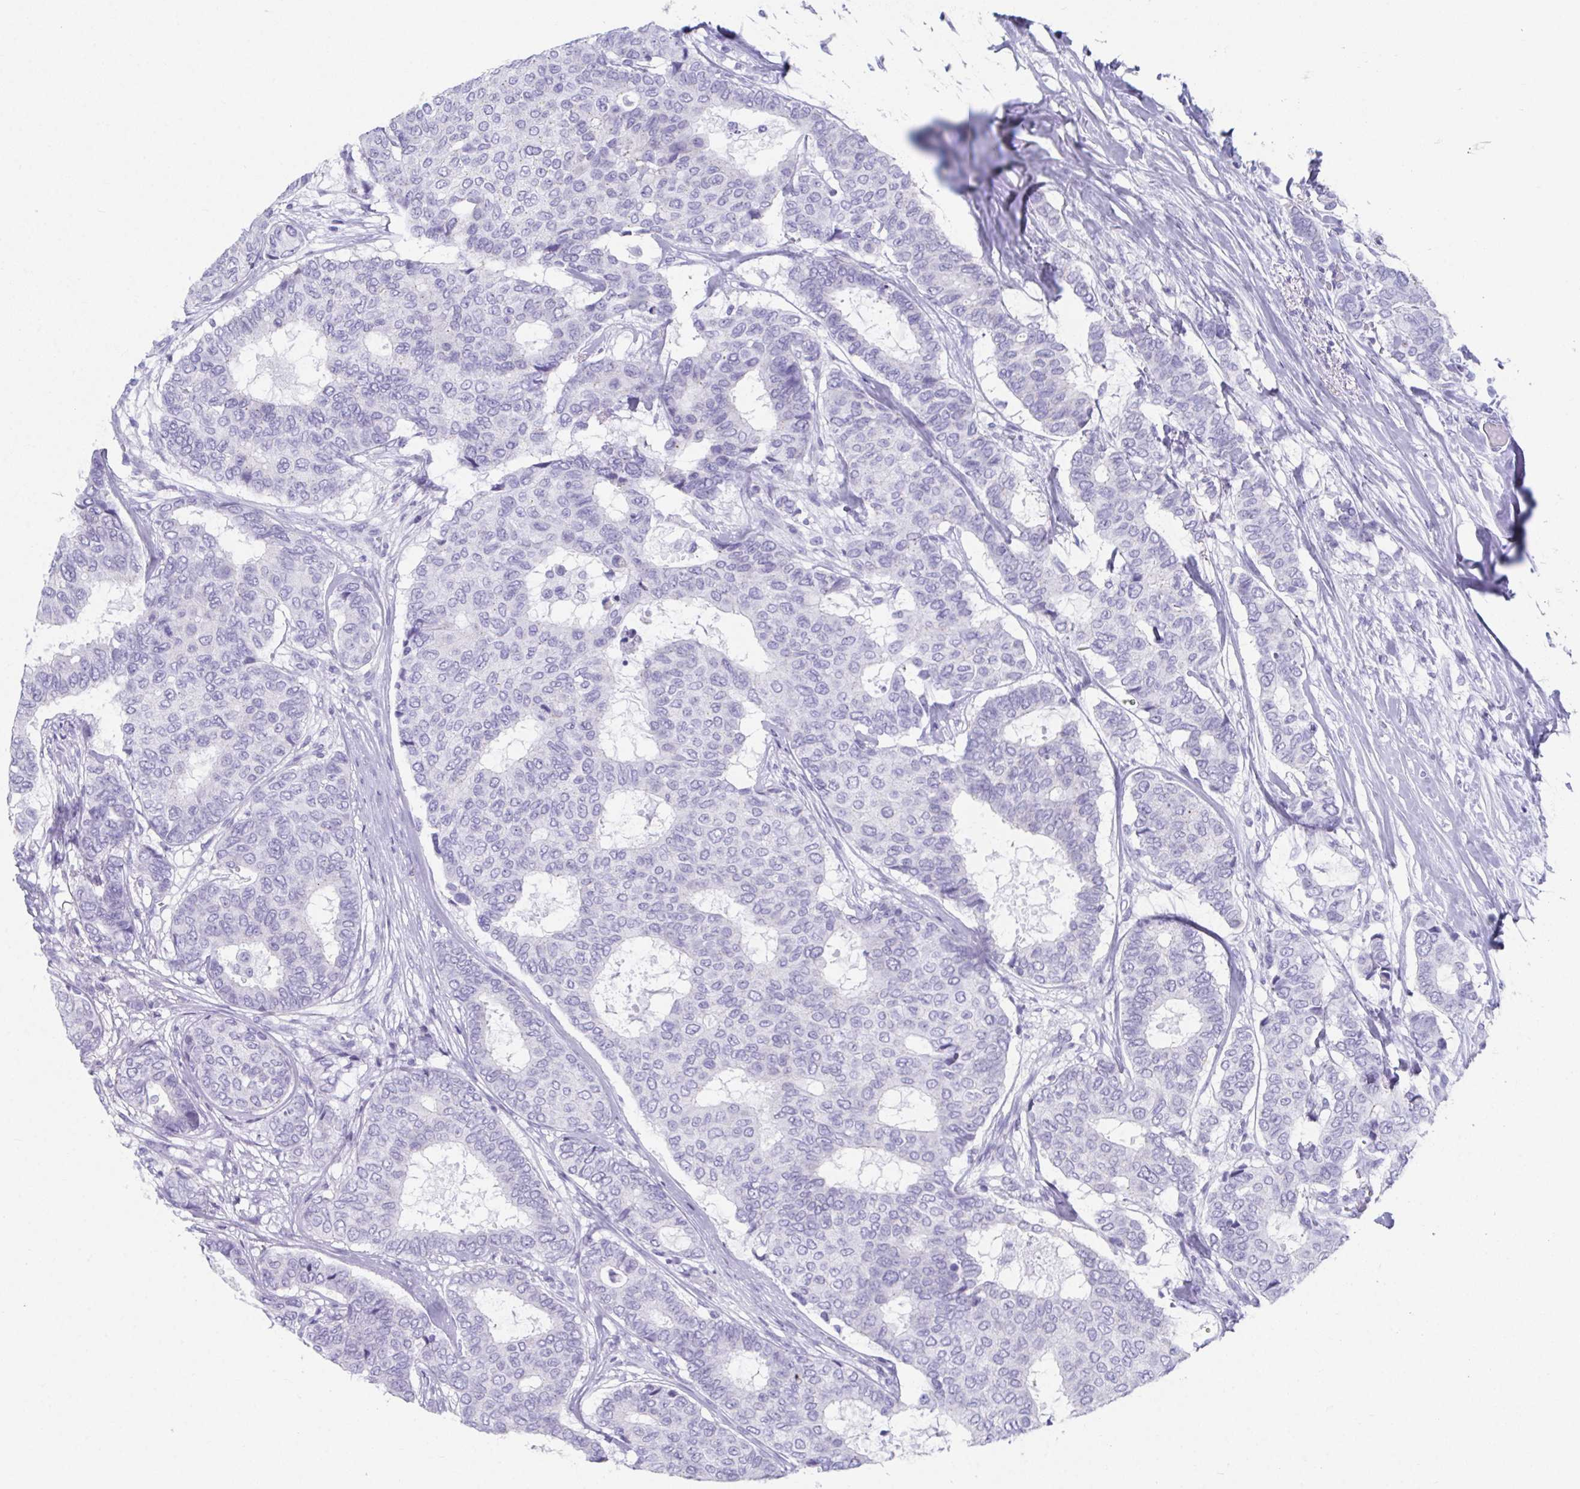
{"staining": {"intensity": "negative", "quantity": "none", "location": "none"}, "tissue": "breast cancer", "cell_type": "Tumor cells", "image_type": "cancer", "snomed": [{"axis": "morphology", "description": "Duct carcinoma"}, {"axis": "topography", "description": "Breast"}], "caption": "Immunohistochemistry of breast cancer shows no expression in tumor cells.", "gene": "GHRL", "patient": {"sex": "female", "age": 75}}